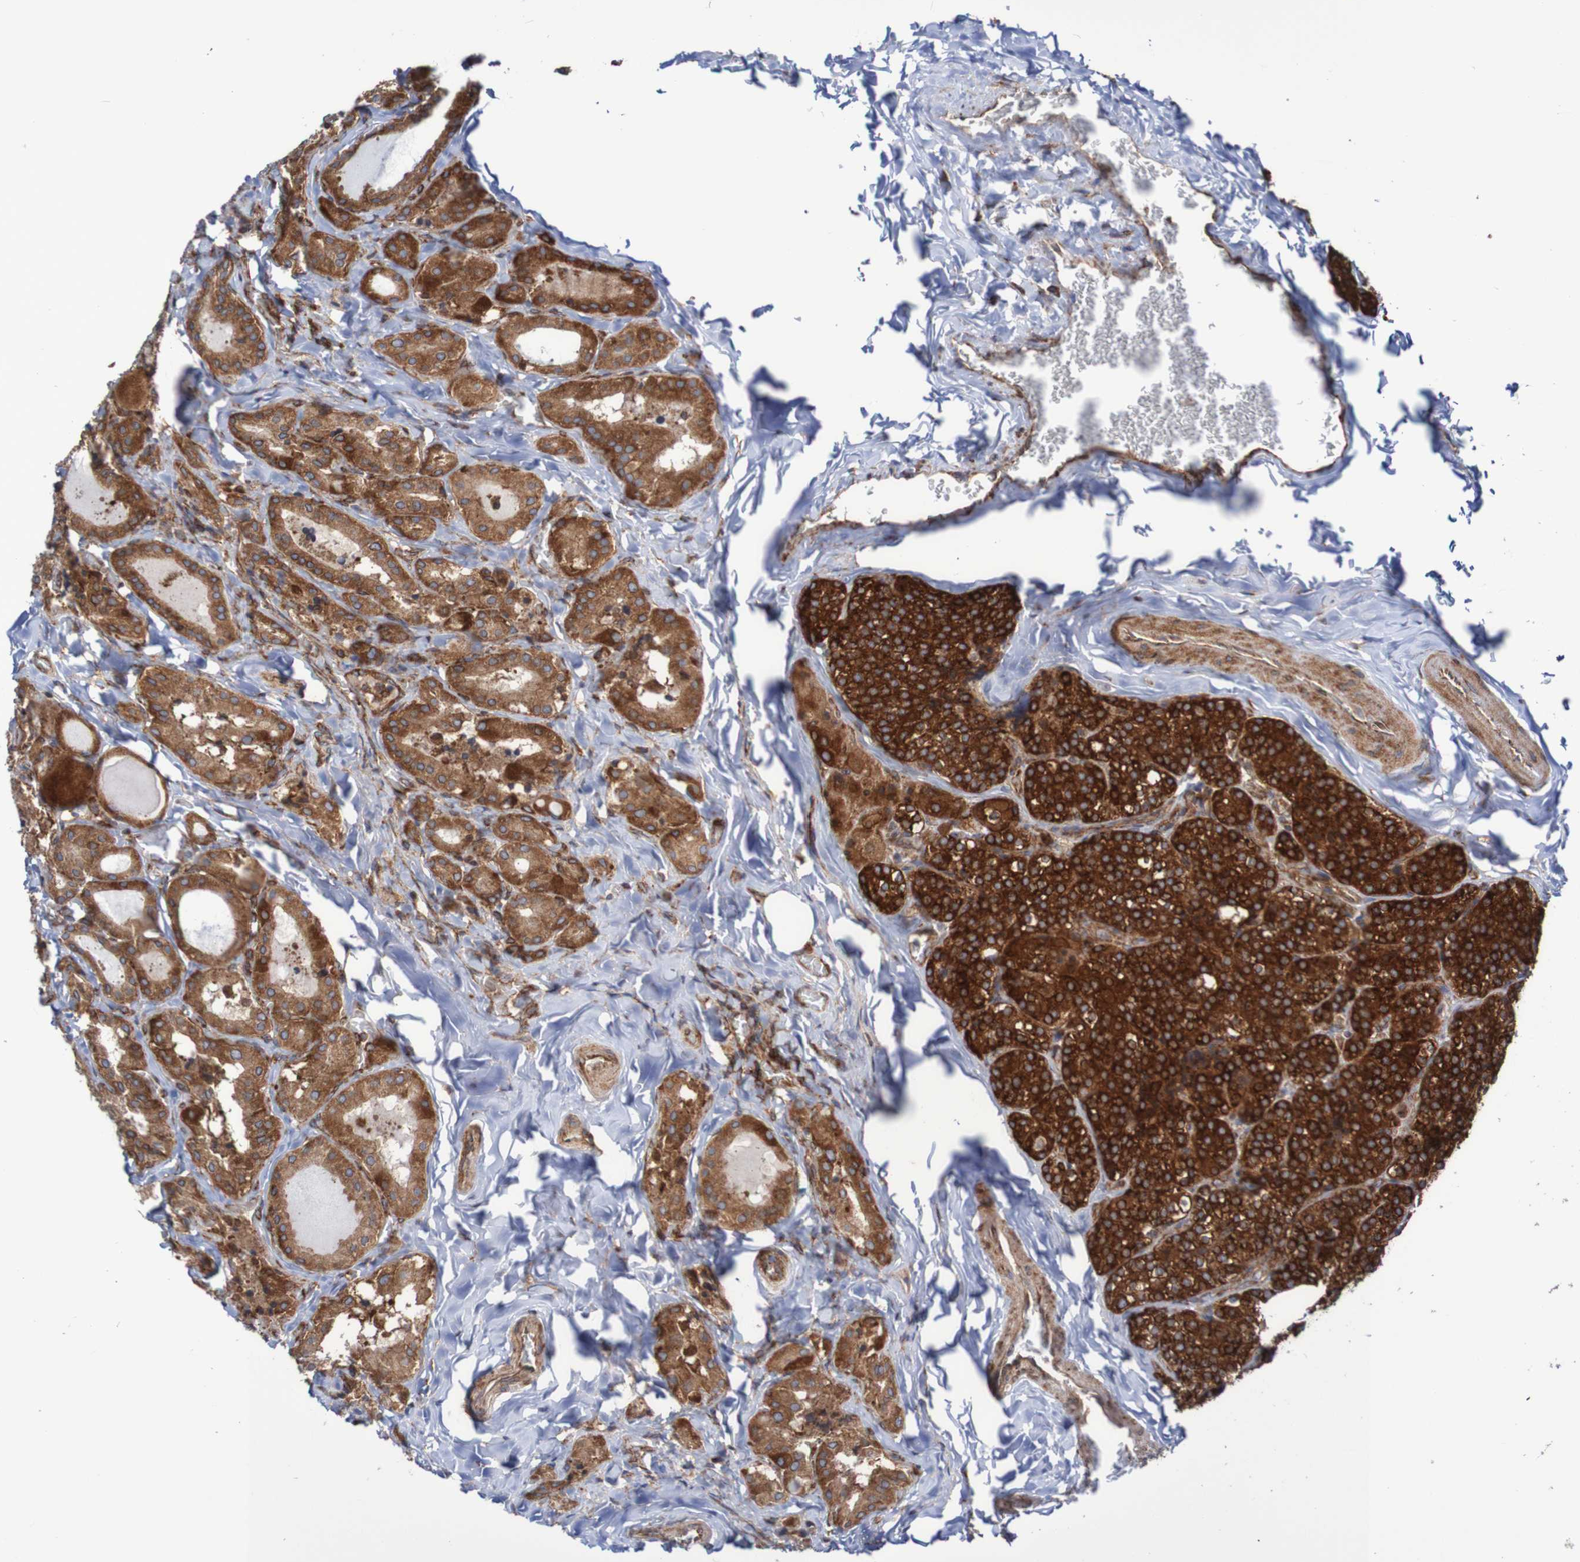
{"staining": {"intensity": "strong", "quantity": ">75%", "location": "cytoplasmic/membranous"}, "tissue": "parathyroid gland", "cell_type": "Glandular cells", "image_type": "normal", "snomed": [{"axis": "morphology", "description": "Normal tissue, NOS"}, {"axis": "morphology", "description": "Atrophy, NOS"}, {"axis": "topography", "description": "Parathyroid gland"}], "caption": "Human parathyroid gland stained with a brown dye demonstrates strong cytoplasmic/membranous positive expression in about >75% of glandular cells.", "gene": "FXR2", "patient": {"sex": "female", "age": 54}}